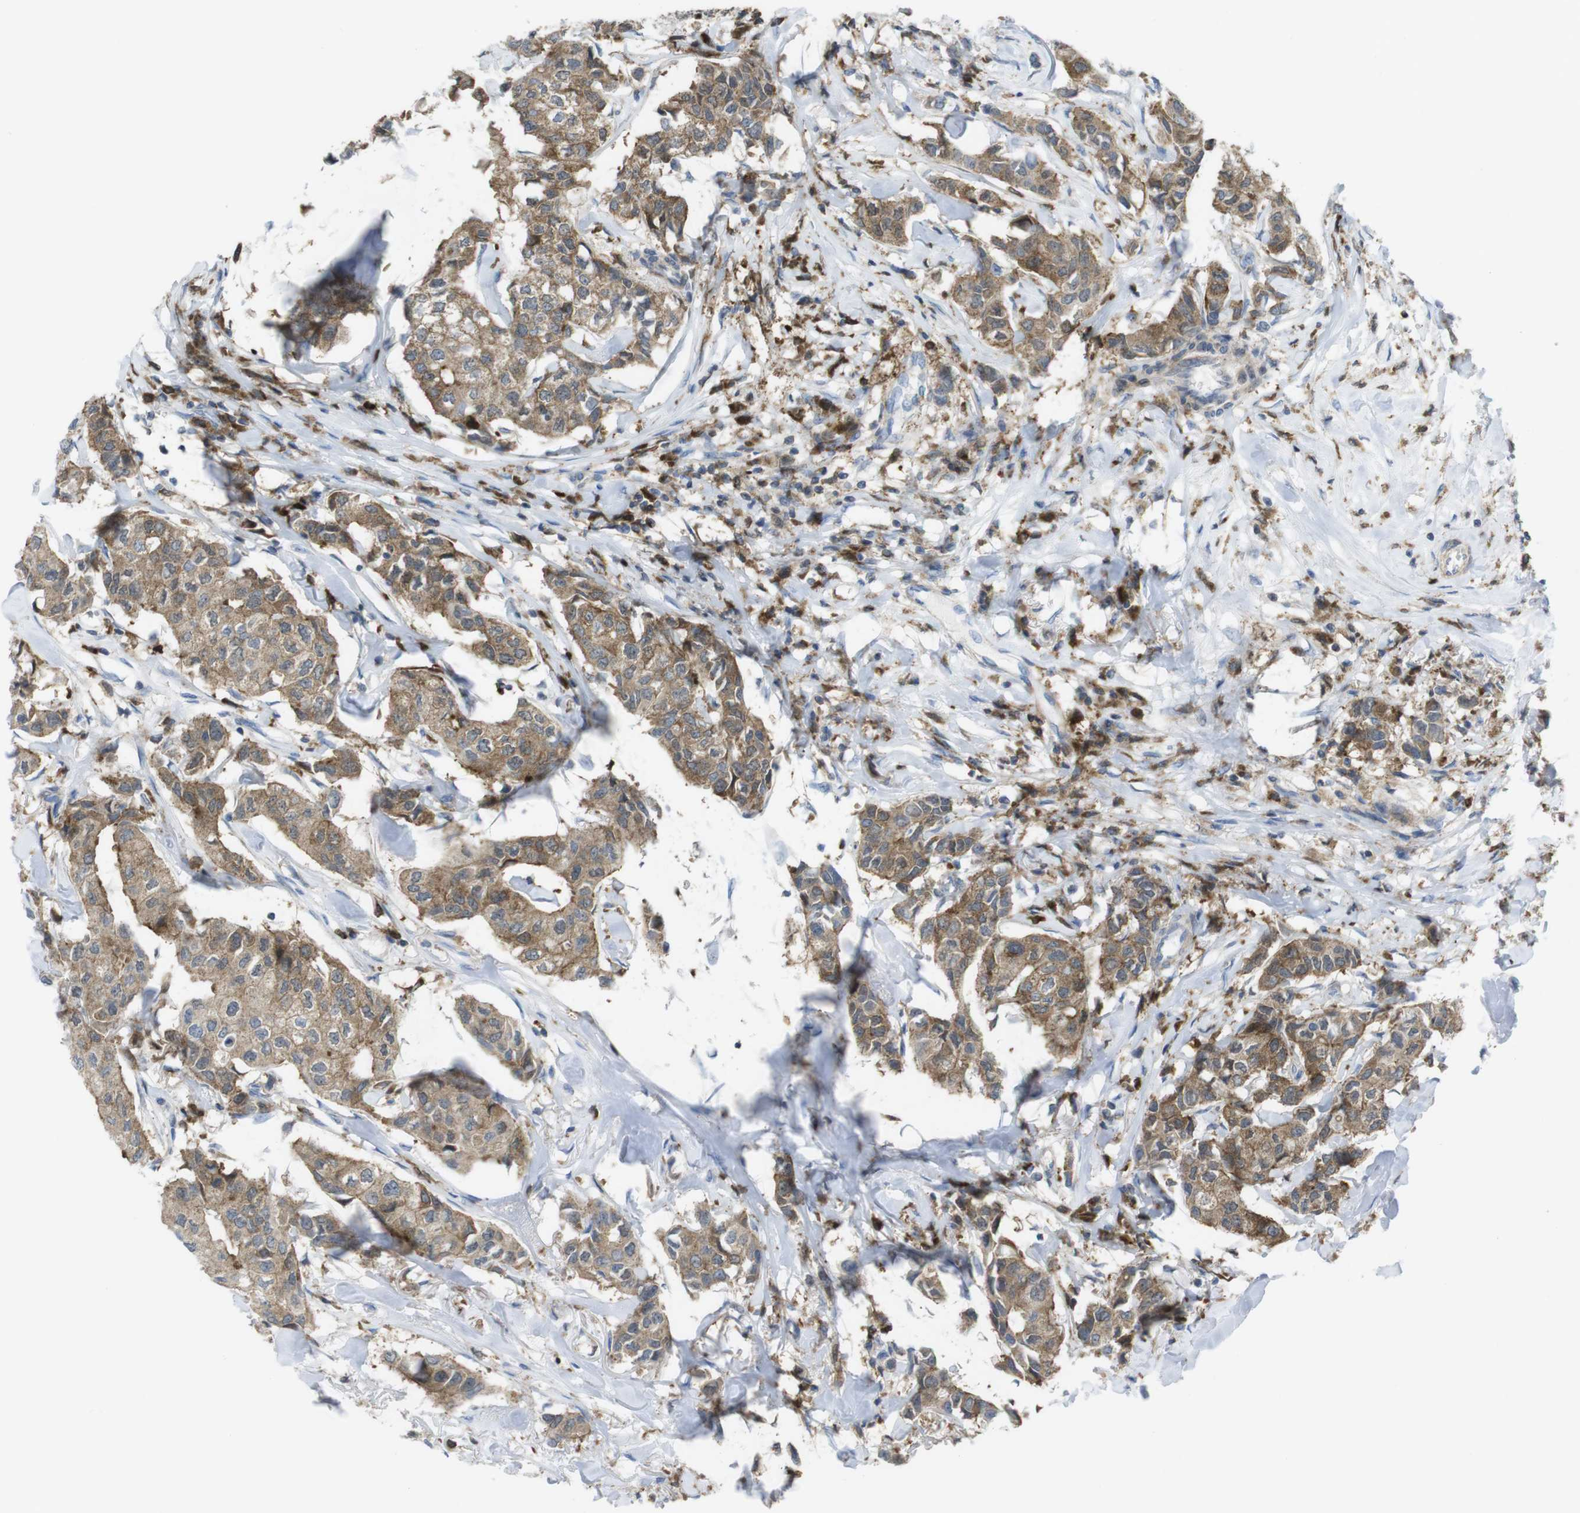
{"staining": {"intensity": "moderate", "quantity": ">75%", "location": "cytoplasmic/membranous"}, "tissue": "breast cancer", "cell_type": "Tumor cells", "image_type": "cancer", "snomed": [{"axis": "morphology", "description": "Duct carcinoma"}, {"axis": "topography", "description": "Breast"}], "caption": "The histopathology image shows staining of breast cancer (infiltrating ductal carcinoma), revealing moderate cytoplasmic/membranous protein staining (brown color) within tumor cells.", "gene": "PRKCD", "patient": {"sex": "female", "age": 80}}